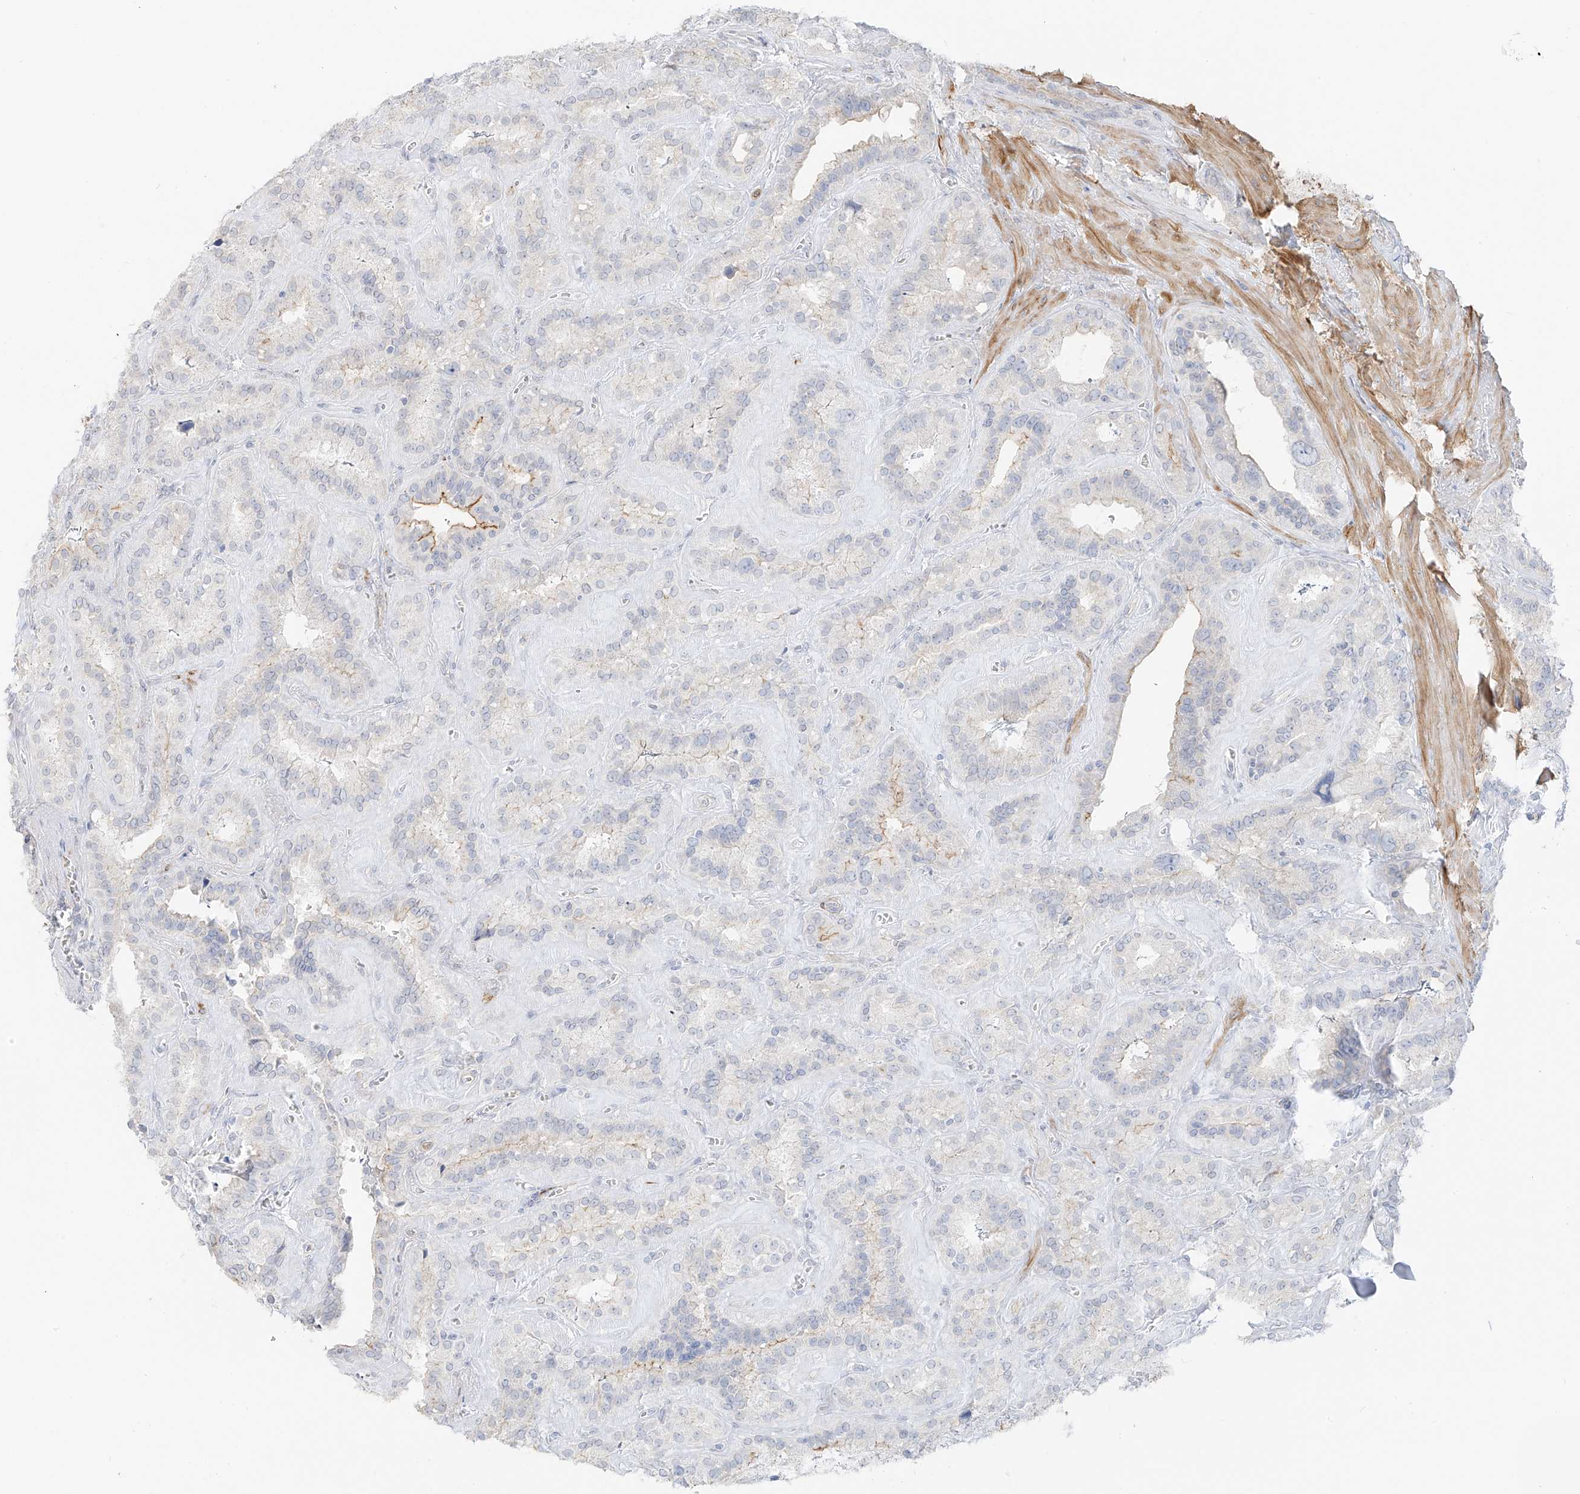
{"staining": {"intensity": "moderate", "quantity": "<25%", "location": "cytoplasmic/membranous"}, "tissue": "seminal vesicle", "cell_type": "Glandular cells", "image_type": "normal", "snomed": [{"axis": "morphology", "description": "Normal tissue, NOS"}, {"axis": "topography", "description": "Prostate"}, {"axis": "topography", "description": "Seminal veicle"}], "caption": "The micrograph demonstrates staining of unremarkable seminal vesicle, revealing moderate cytoplasmic/membranous protein expression (brown color) within glandular cells.", "gene": "C11orf87", "patient": {"sex": "male", "age": 59}}